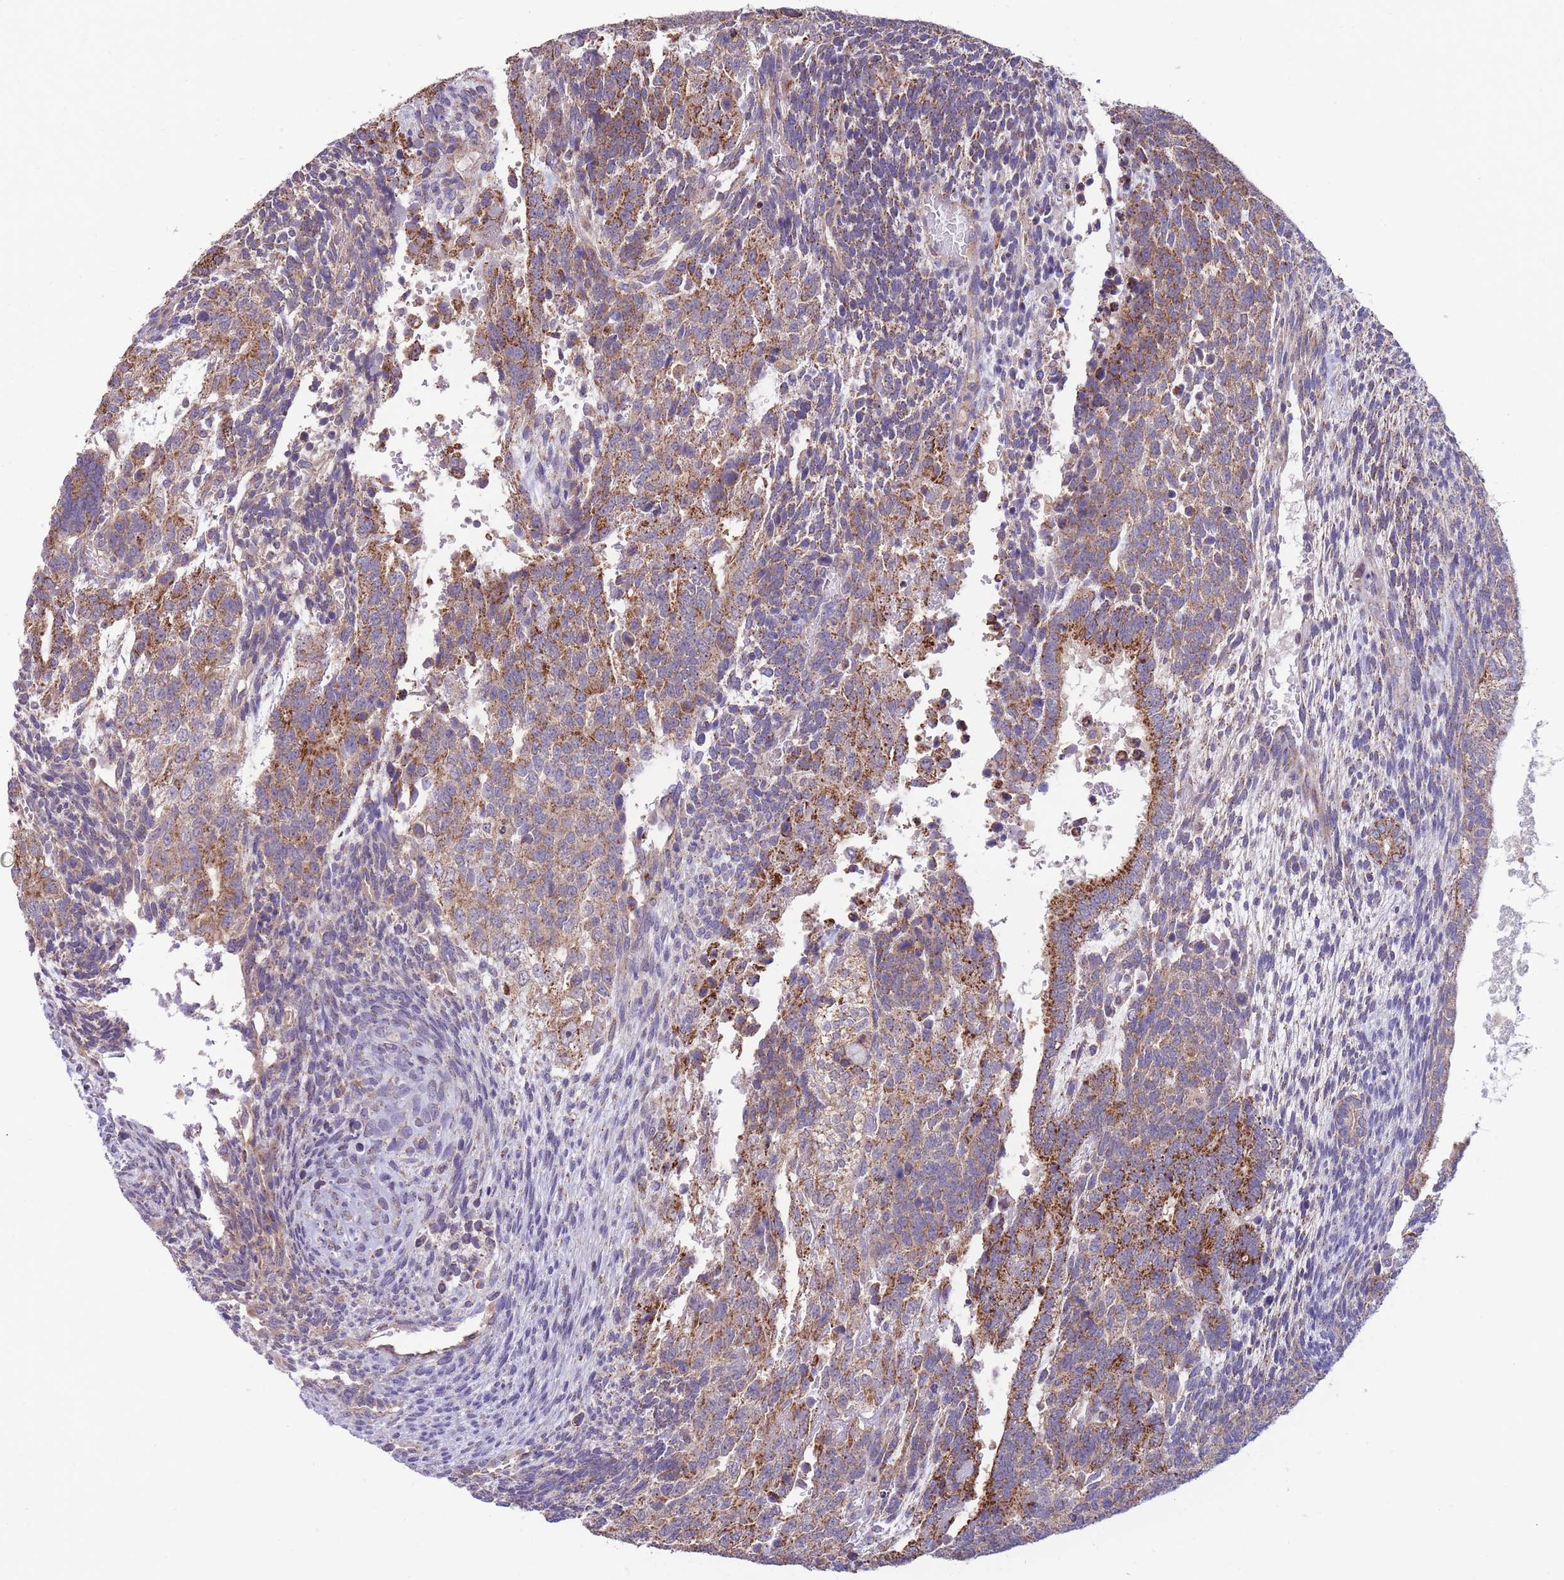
{"staining": {"intensity": "moderate", "quantity": ">75%", "location": "cytoplasmic/membranous"}, "tissue": "testis cancer", "cell_type": "Tumor cells", "image_type": "cancer", "snomed": [{"axis": "morphology", "description": "Carcinoma, Embryonal, NOS"}, {"axis": "topography", "description": "Testis"}], "caption": "IHC staining of testis cancer, which displays medium levels of moderate cytoplasmic/membranous expression in about >75% of tumor cells indicating moderate cytoplasmic/membranous protein staining. The staining was performed using DAB (3,3'-diaminobenzidine) (brown) for protein detection and nuclei were counterstained in hematoxylin (blue).", "gene": "SLC25A42", "patient": {"sex": "male", "age": 23}}